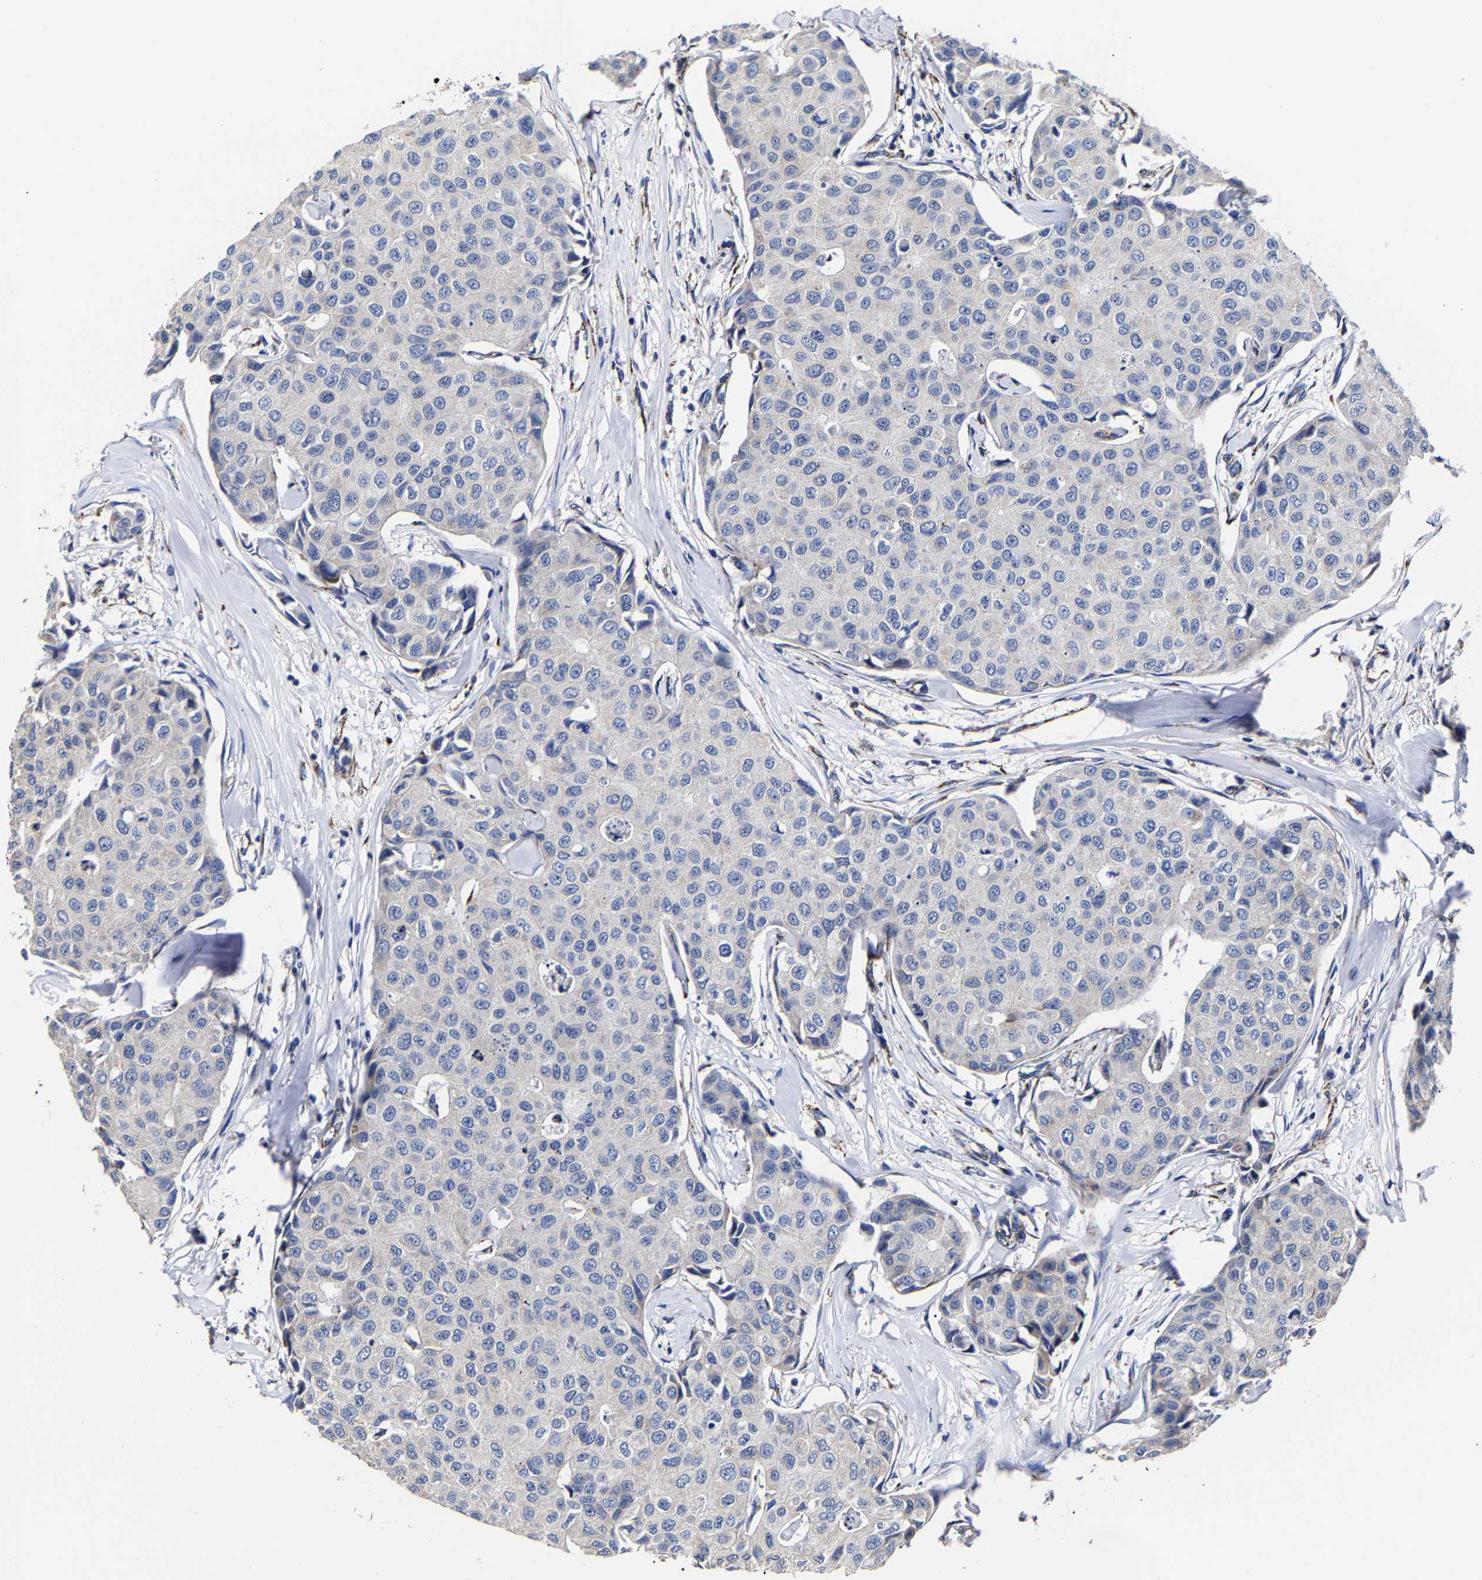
{"staining": {"intensity": "negative", "quantity": "none", "location": "none"}, "tissue": "breast cancer", "cell_type": "Tumor cells", "image_type": "cancer", "snomed": [{"axis": "morphology", "description": "Duct carcinoma"}, {"axis": "topography", "description": "Breast"}], "caption": "Immunohistochemical staining of human infiltrating ductal carcinoma (breast) reveals no significant expression in tumor cells.", "gene": "AASS", "patient": {"sex": "female", "age": 80}}